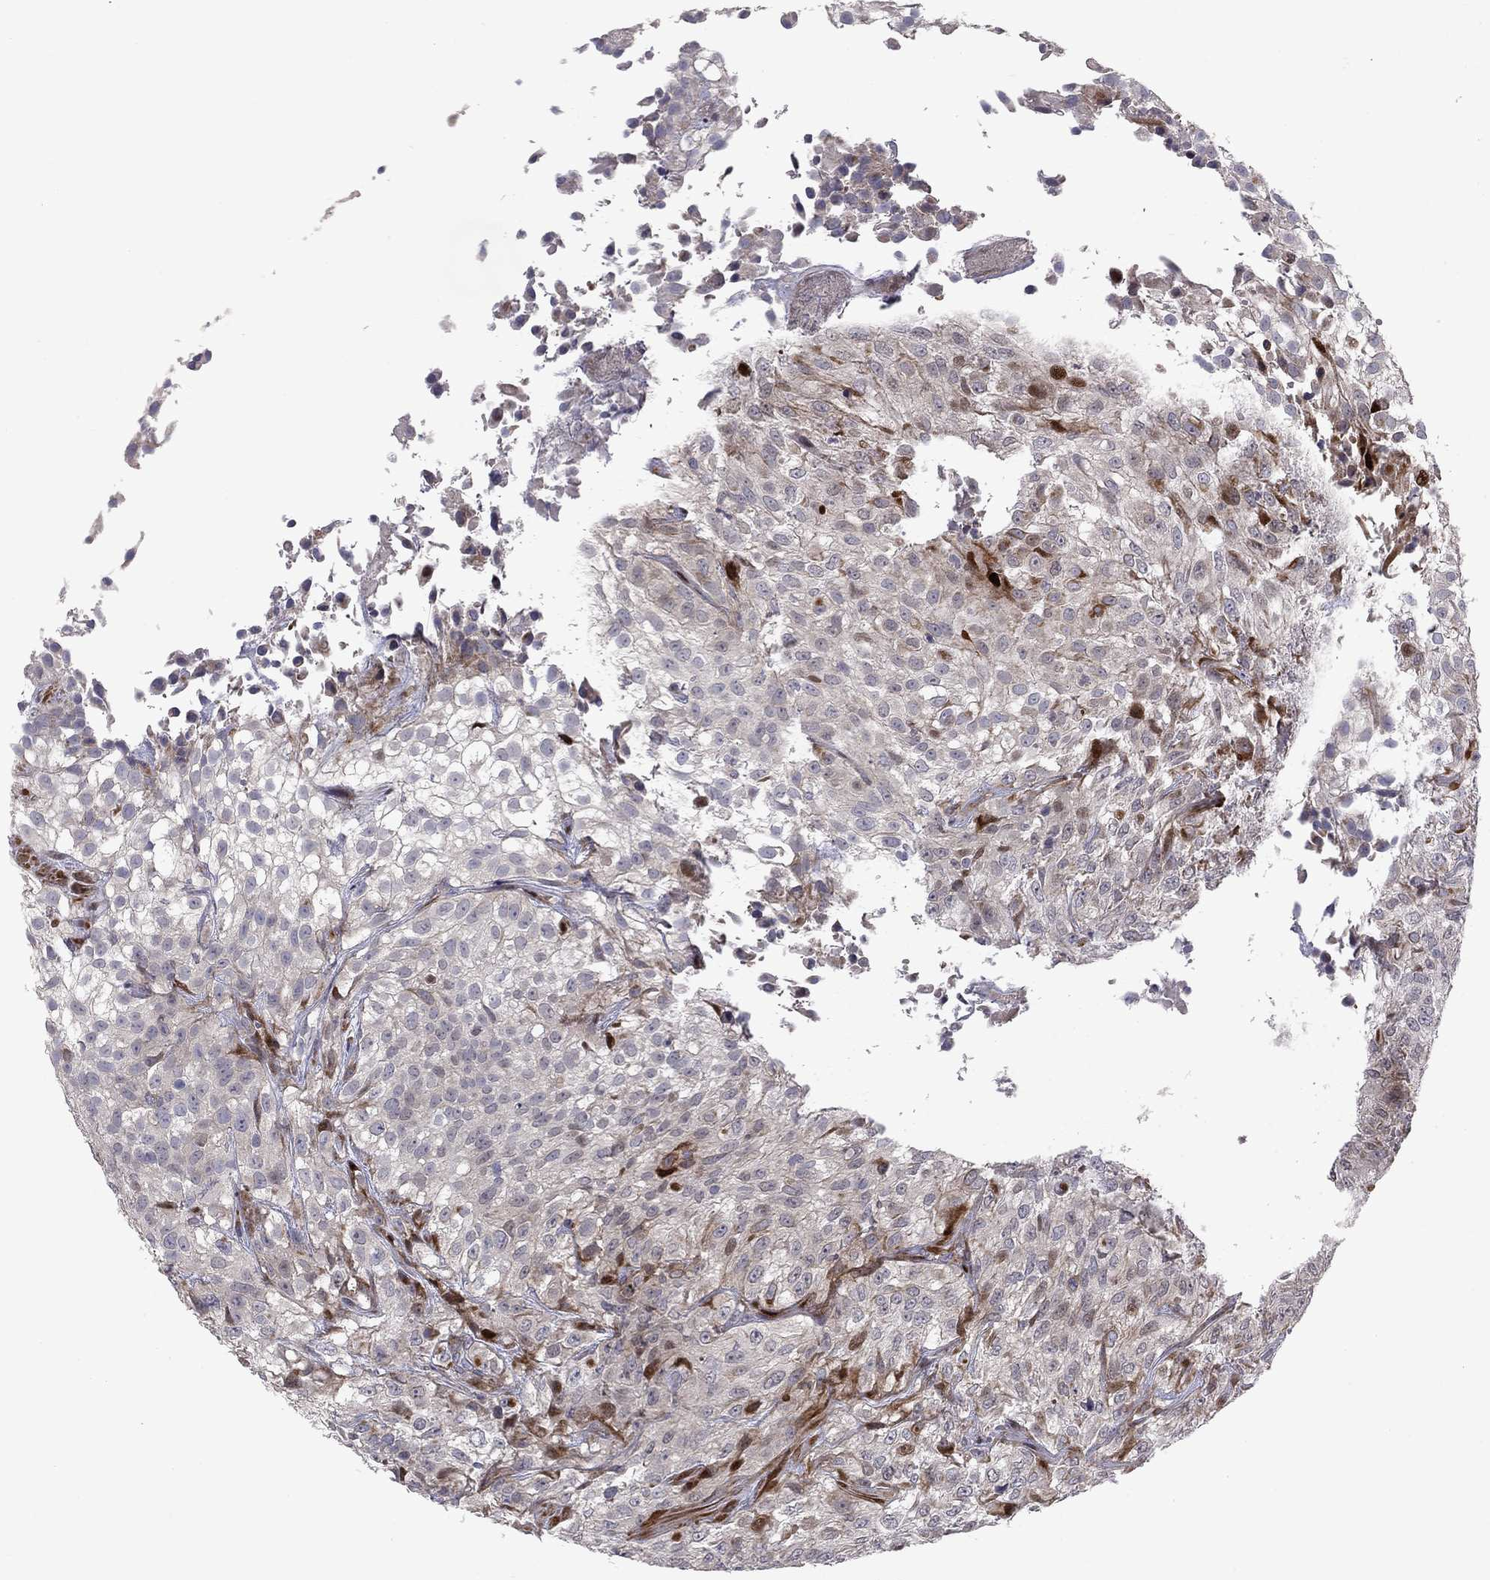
{"staining": {"intensity": "moderate", "quantity": "<25%", "location": "nuclear"}, "tissue": "urothelial cancer", "cell_type": "Tumor cells", "image_type": "cancer", "snomed": [{"axis": "morphology", "description": "Urothelial carcinoma, High grade"}, {"axis": "topography", "description": "Urinary bladder"}], "caption": "Urothelial carcinoma (high-grade) was stained to show a protein in brown. There is low levels of moderate nuclear positivity in about <25% of tumor cells. (Brightfield microscopy of DAB IHC at high magnification).", "gene": "MIOS", "patient": {"sex": "male", "age": 56}}